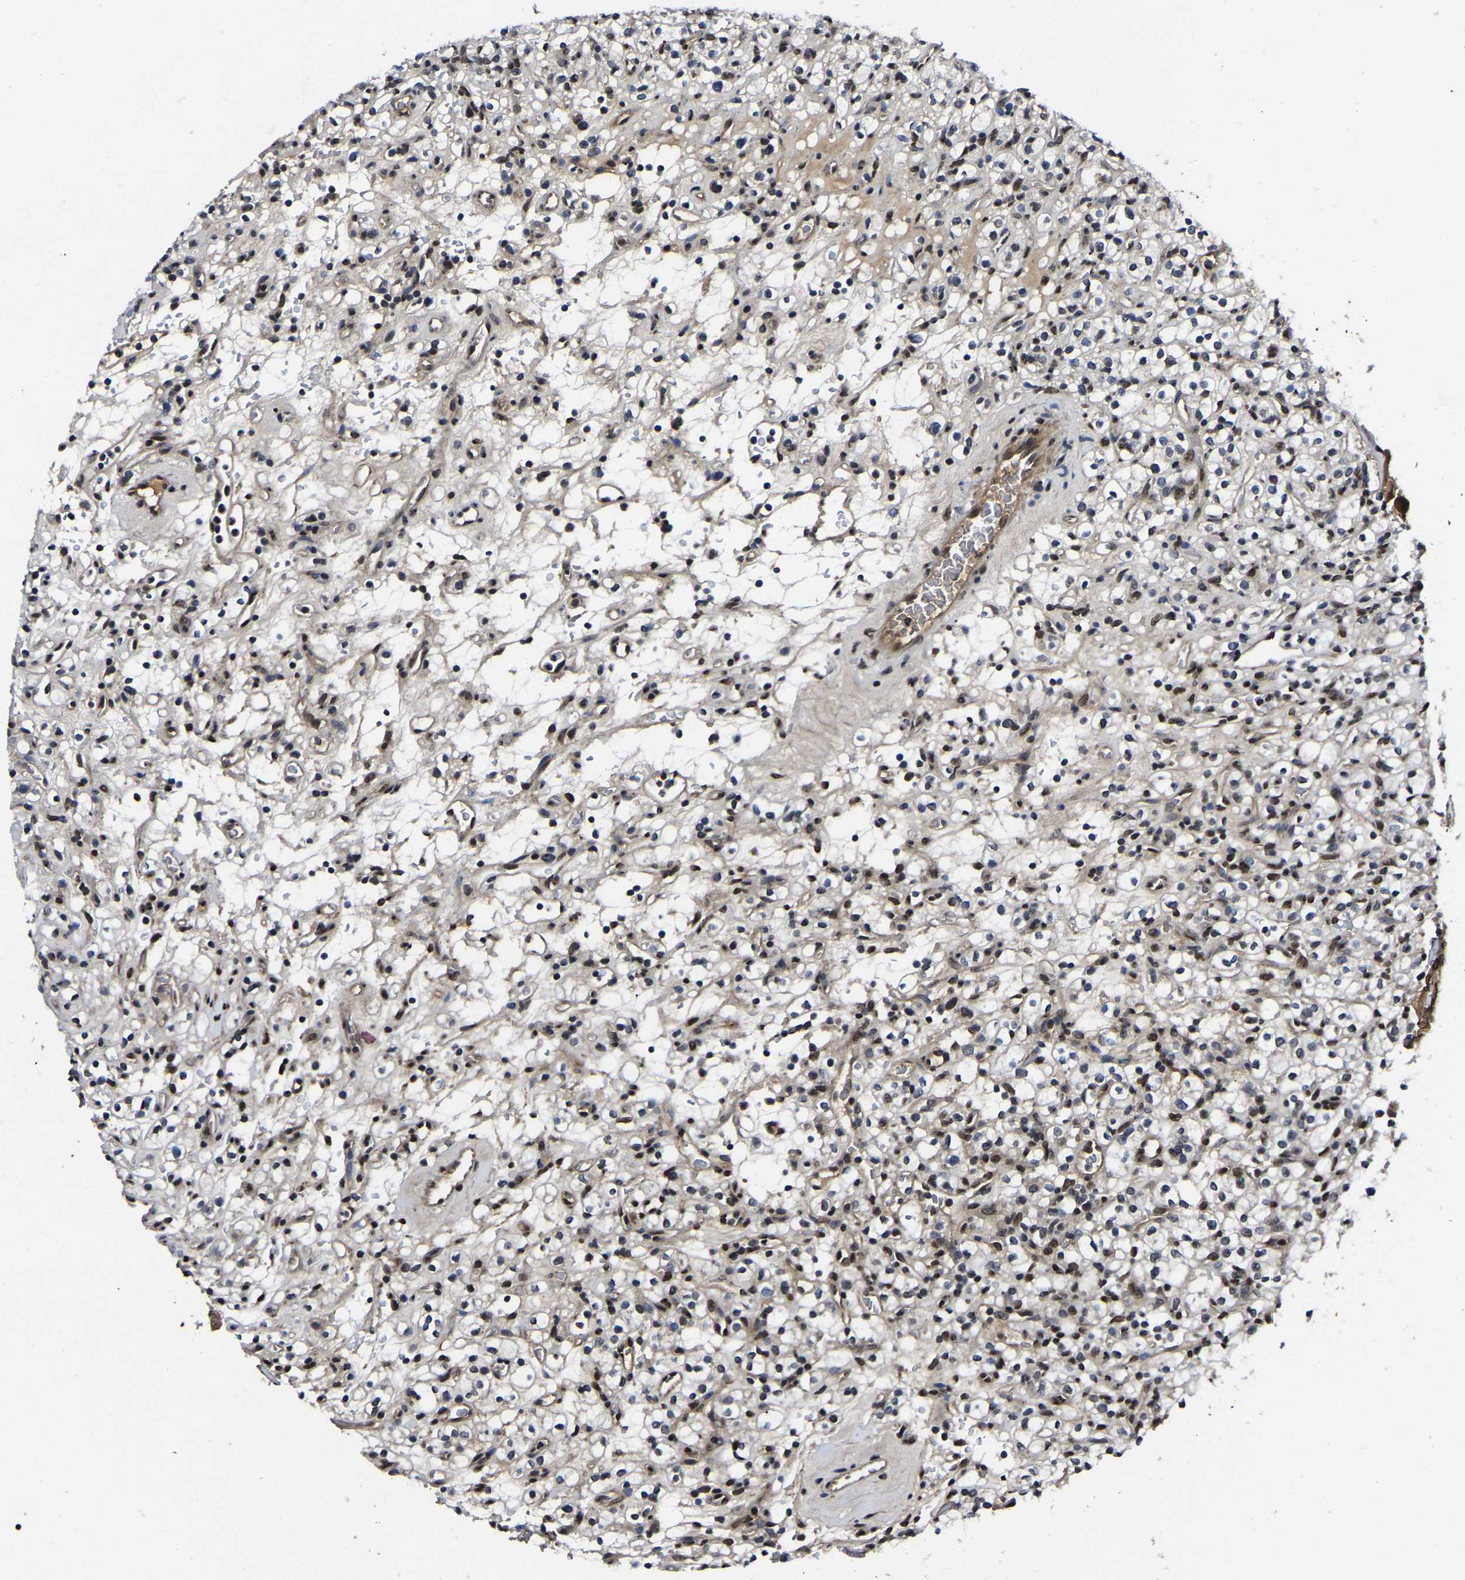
{"staining": {"intensity": "moderate", "quantity": "25%-75%", "location": "nuclear"}, "tissue": "renal cancer", "cell_type": "Tumor cells", "image_type": "cancer", "snomed": [{"axis": "morphology", "description": "Normal tissue, NOS"}, {"axis": "morphology", "description": "Adenocarcinoma, NOS"}, {"axis": "topography", "description": "Kidney"}], "caption": "There is medium levels of moderate nuclear expression in tumor cells of renal cancer, as demonstrated by immunohistochemical staining (brown color).", "gene": "TRIM35", "patient": {"sex": "female", "age": 72}}